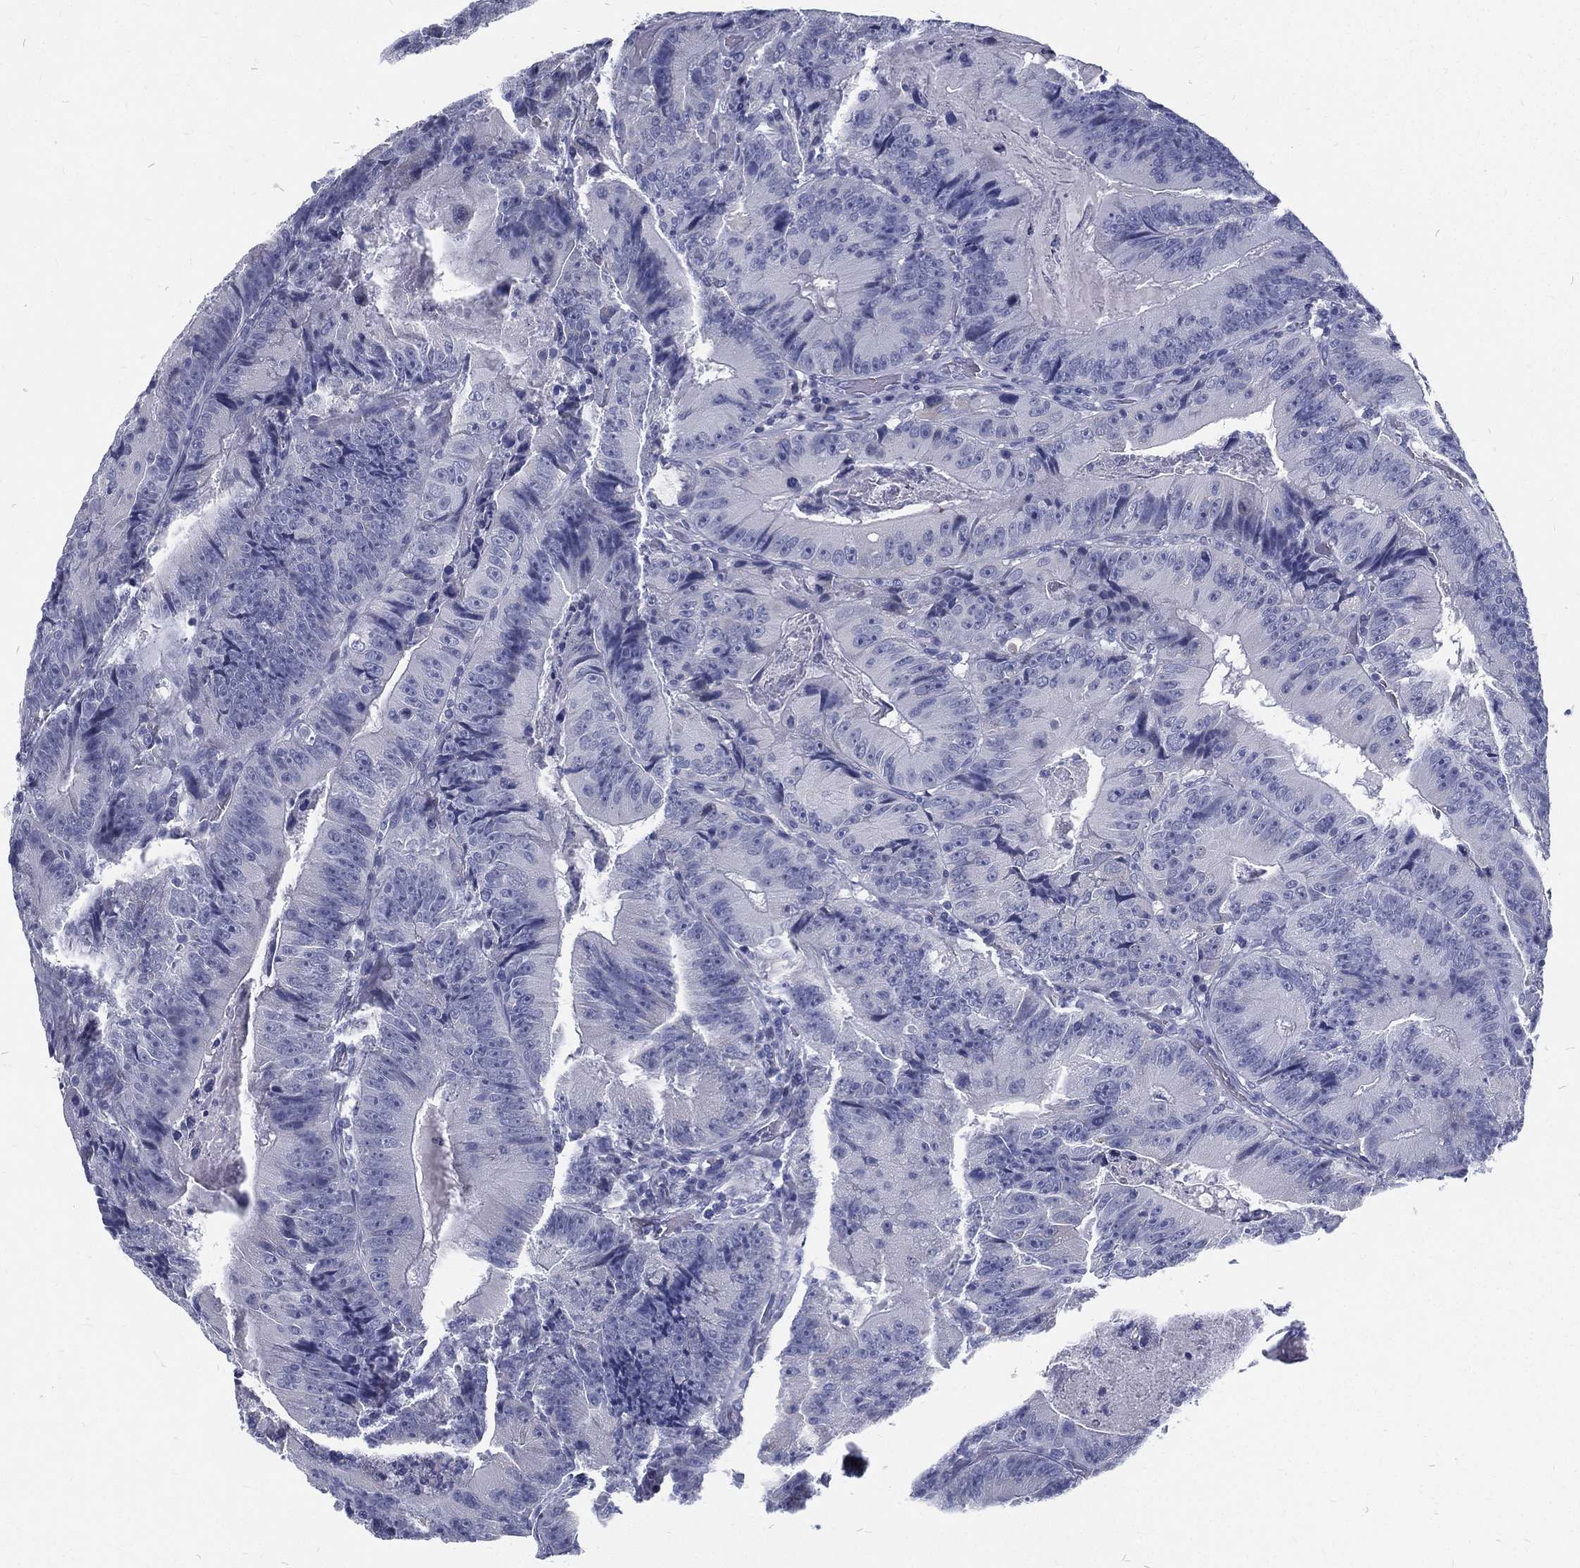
{"staining": {"intensity": "negative", "quantity": "none", "location": "none"}, "tissue": "colorectal cancer", "cell_type": "Tumor cells", "image_type": "cancer", "snomed": [{"axis": "morphology", "description": "Adenocarcinoma, NOS"}, {"axis": "topography", "description": "Colon"}], "caption": "This is an IHC photomicrograph of colorectal cancer. There is no positivity in tumor cells.", "gene": "RSPH4A", "patient": {"sex": "female", "age": 86}}